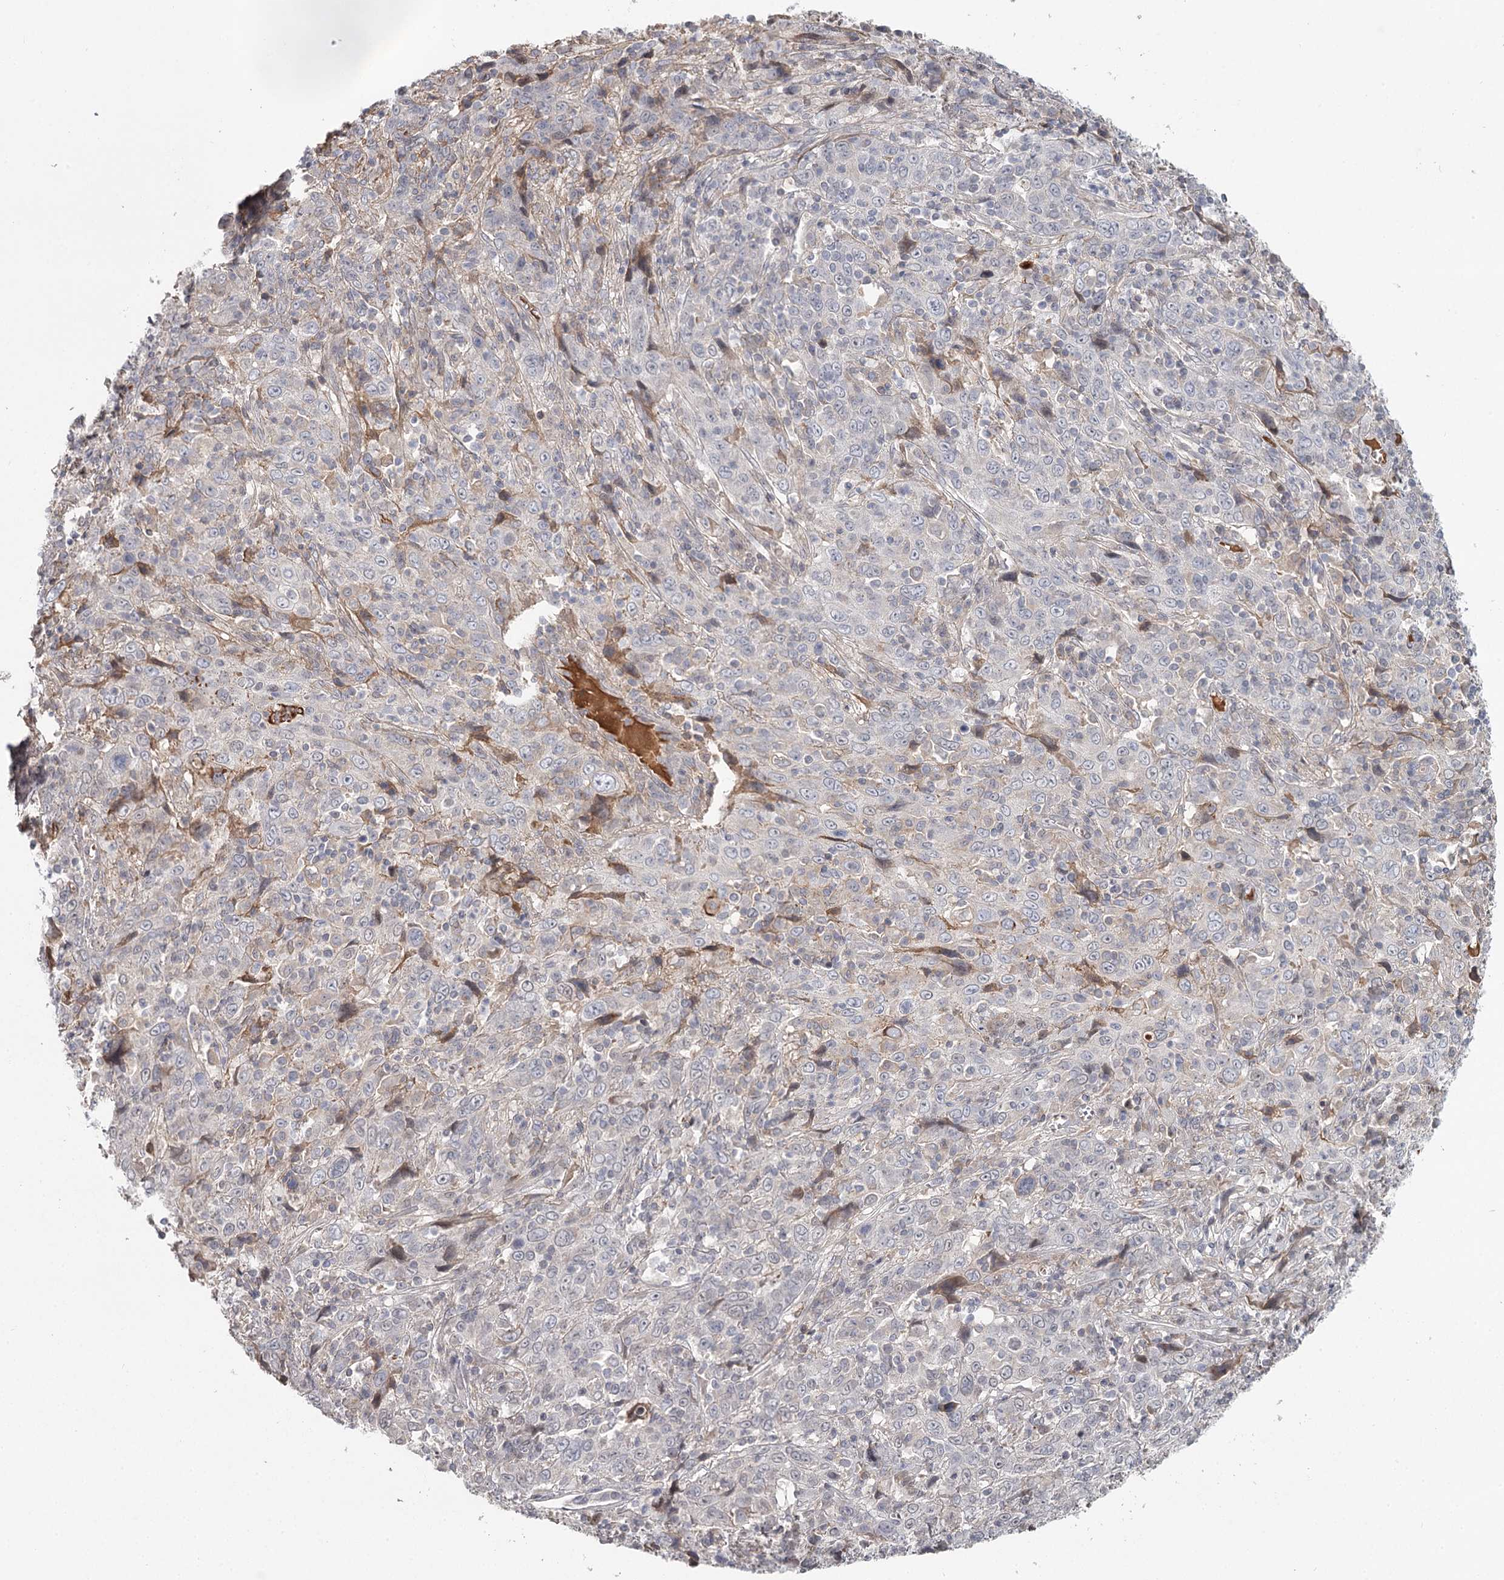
{"staining": {"intensity": "negative", "quantity": "none", "location": "none"}, "tissue": "cervical cancer", "cell_type": "Tumor cells", "image_type": "cancer", "snomed": [{"axis": "morphology", "description": "Squamous cell carcinoma, NOS"}, {"axis": "topography", "description": "Cervix"}], "caption": "The histopathology image displays no significant expression in tumor cells of cervical squamous cell carcinoma.", "gene": "DHRS9", "patient": {"sex": "female", "age": 46}}